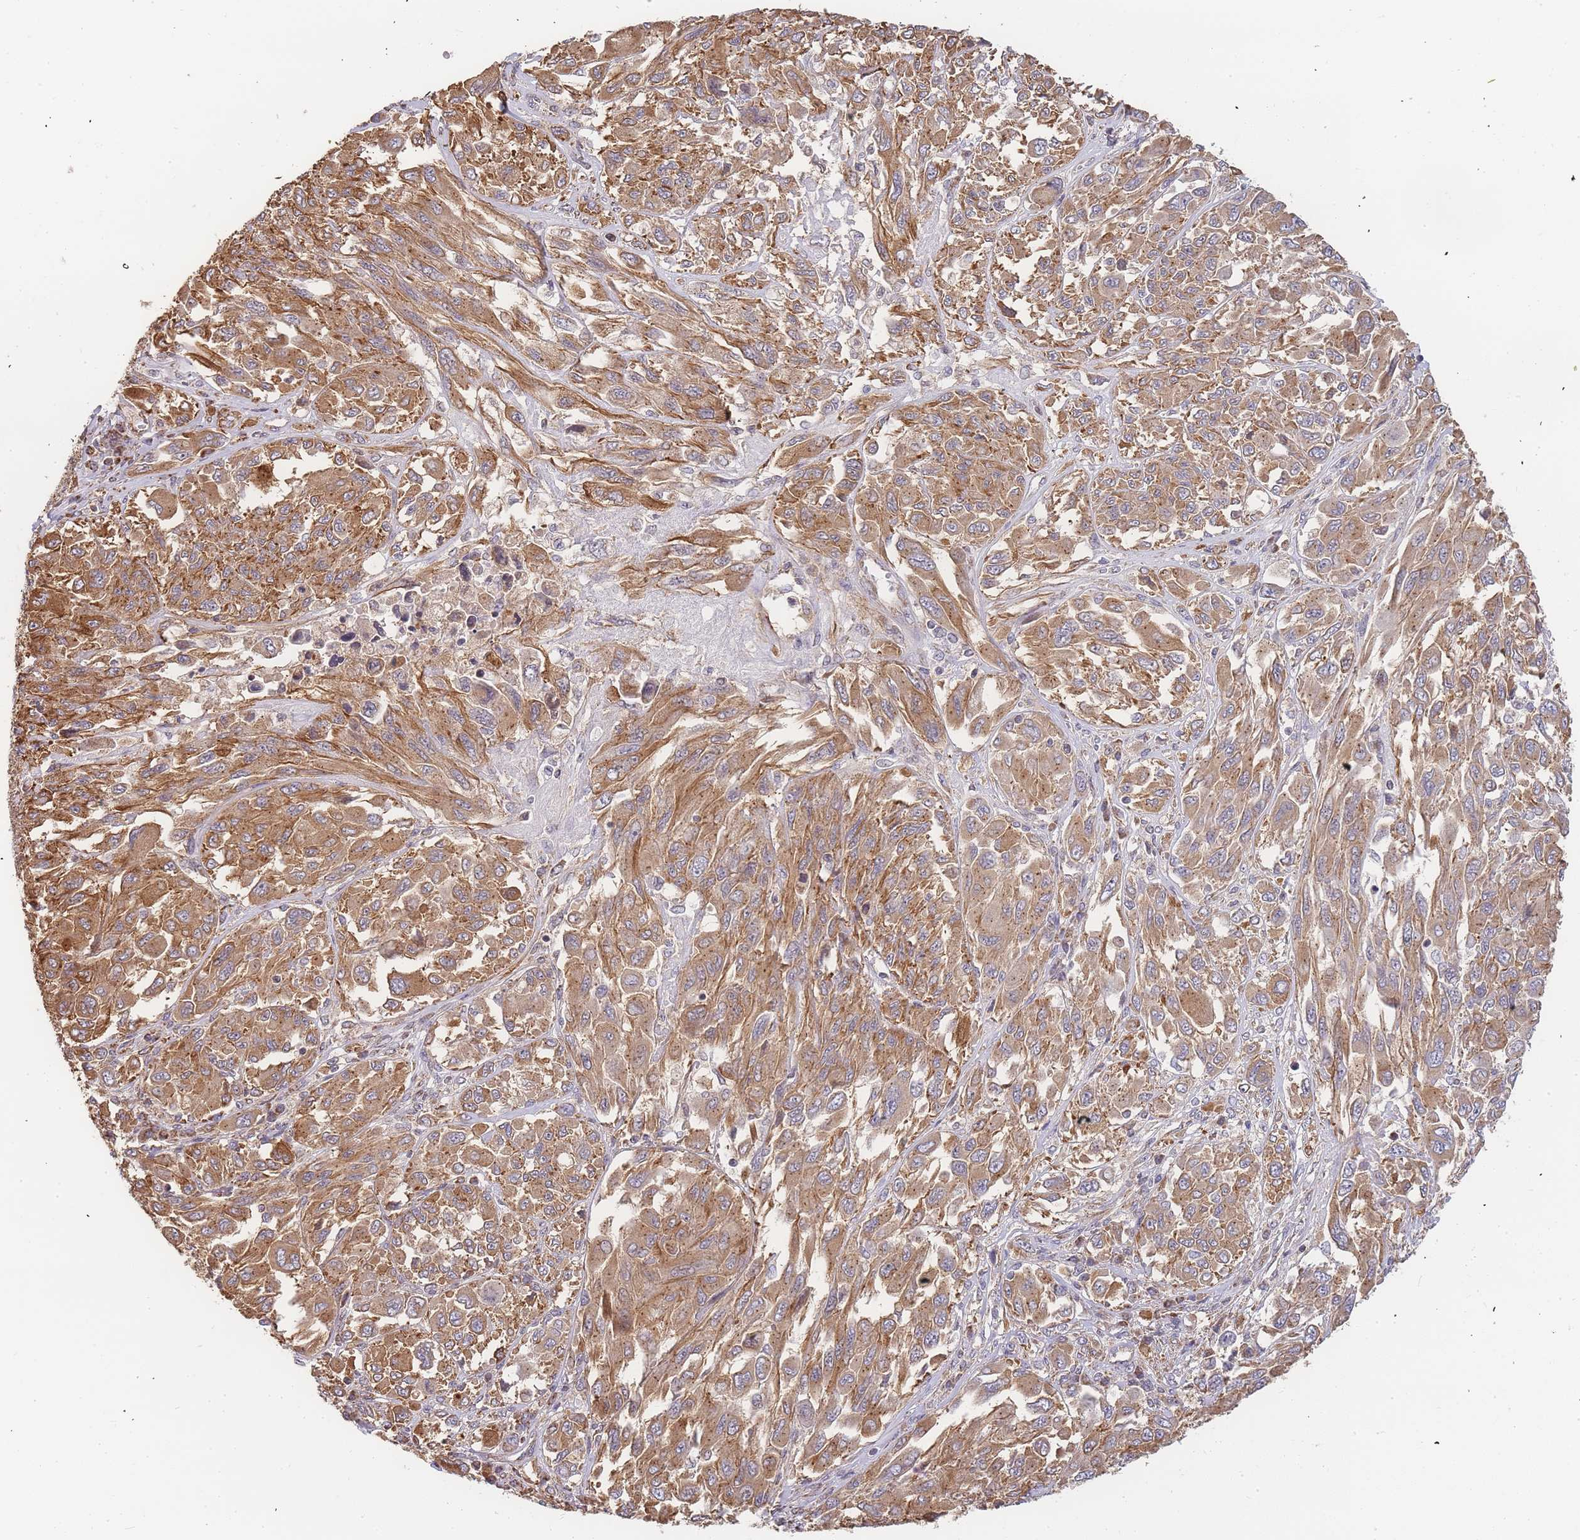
{"staining": {"intensity": "moderate", "quantity": ">75%", "location": "cytoplasmic/membranous"}, "tissue": "melanoma", "cell_type": "Tumor cells", "image_type": "cancer", "snomed": [{"axis": "morphology", "description": "Malignant melanoma, NOS"}, {"axis": "topography", "description": "Skin"}], "caption": "The immunohistochemical stain highlights moderate cytoplasmic/membranous staining in tumor cells of melanoma tissue.", "gene": "ADCY9", "patient": {"sex": "female", "age": 91}}